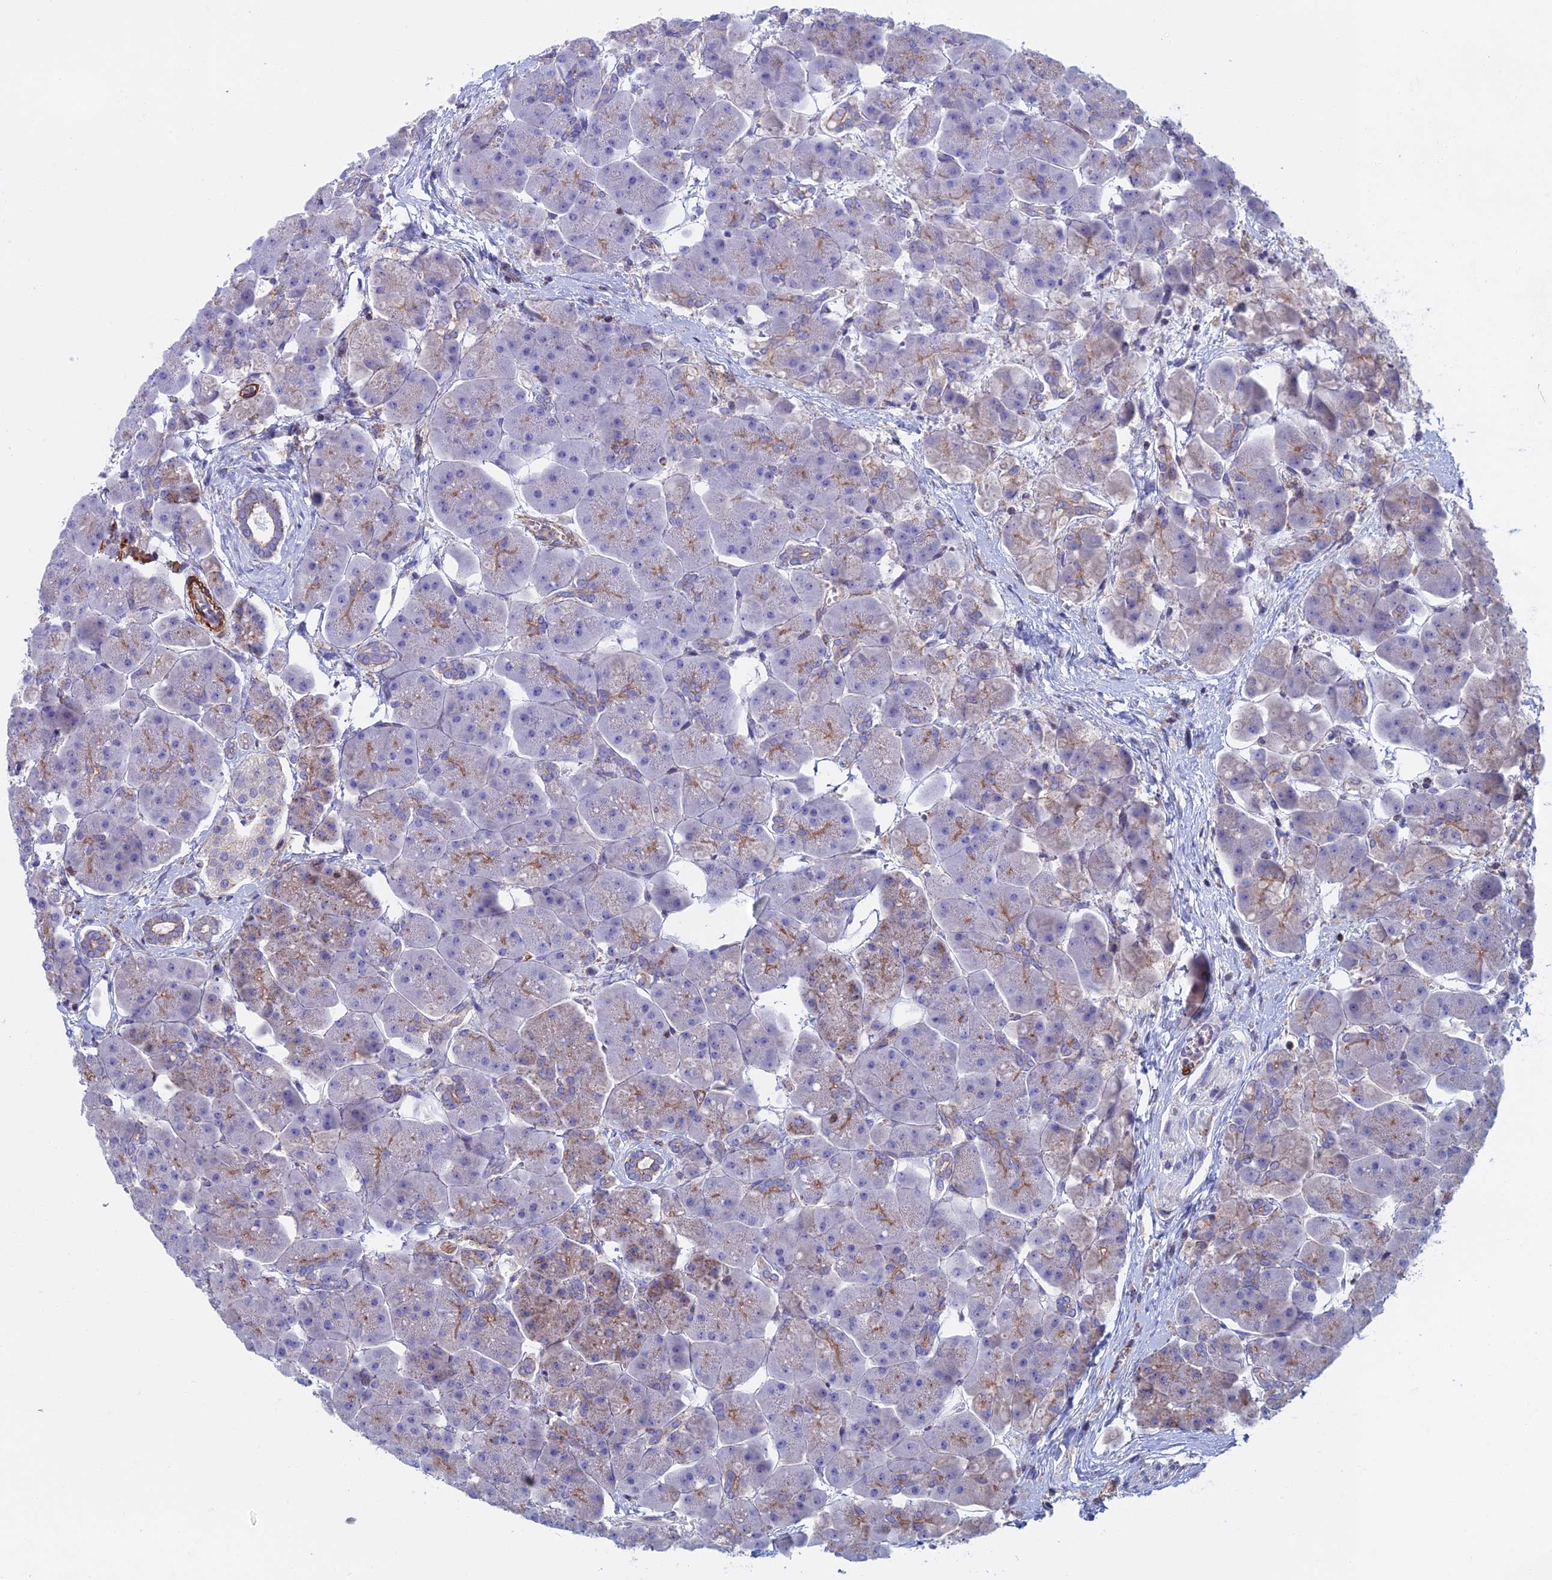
{"staining": {"intensity": "moderate", "quantity": "<25%", "location": "cytoplasmic/membranous"}, "tissue": "pancreas", "cell_type": "Exocrine glandular cells", "image_type": "normal", "snomed": [{"axis": "morphology", "description": "Normal tissue, NOS"}, {"axis": "topography", "description": "Pancreas"}], "caption": "This histopathology image demonstrates unremarkable pancreas stained with immunohistochemistry (IHC) to label a protein in brown. The cytoplasmic/membranous of exocrine glandular cells show moderate positivity for the protein. Nuclei are counter-stained blue.", "gene": "LYPD5", "patient": {"sex": "male", "age": 66}}